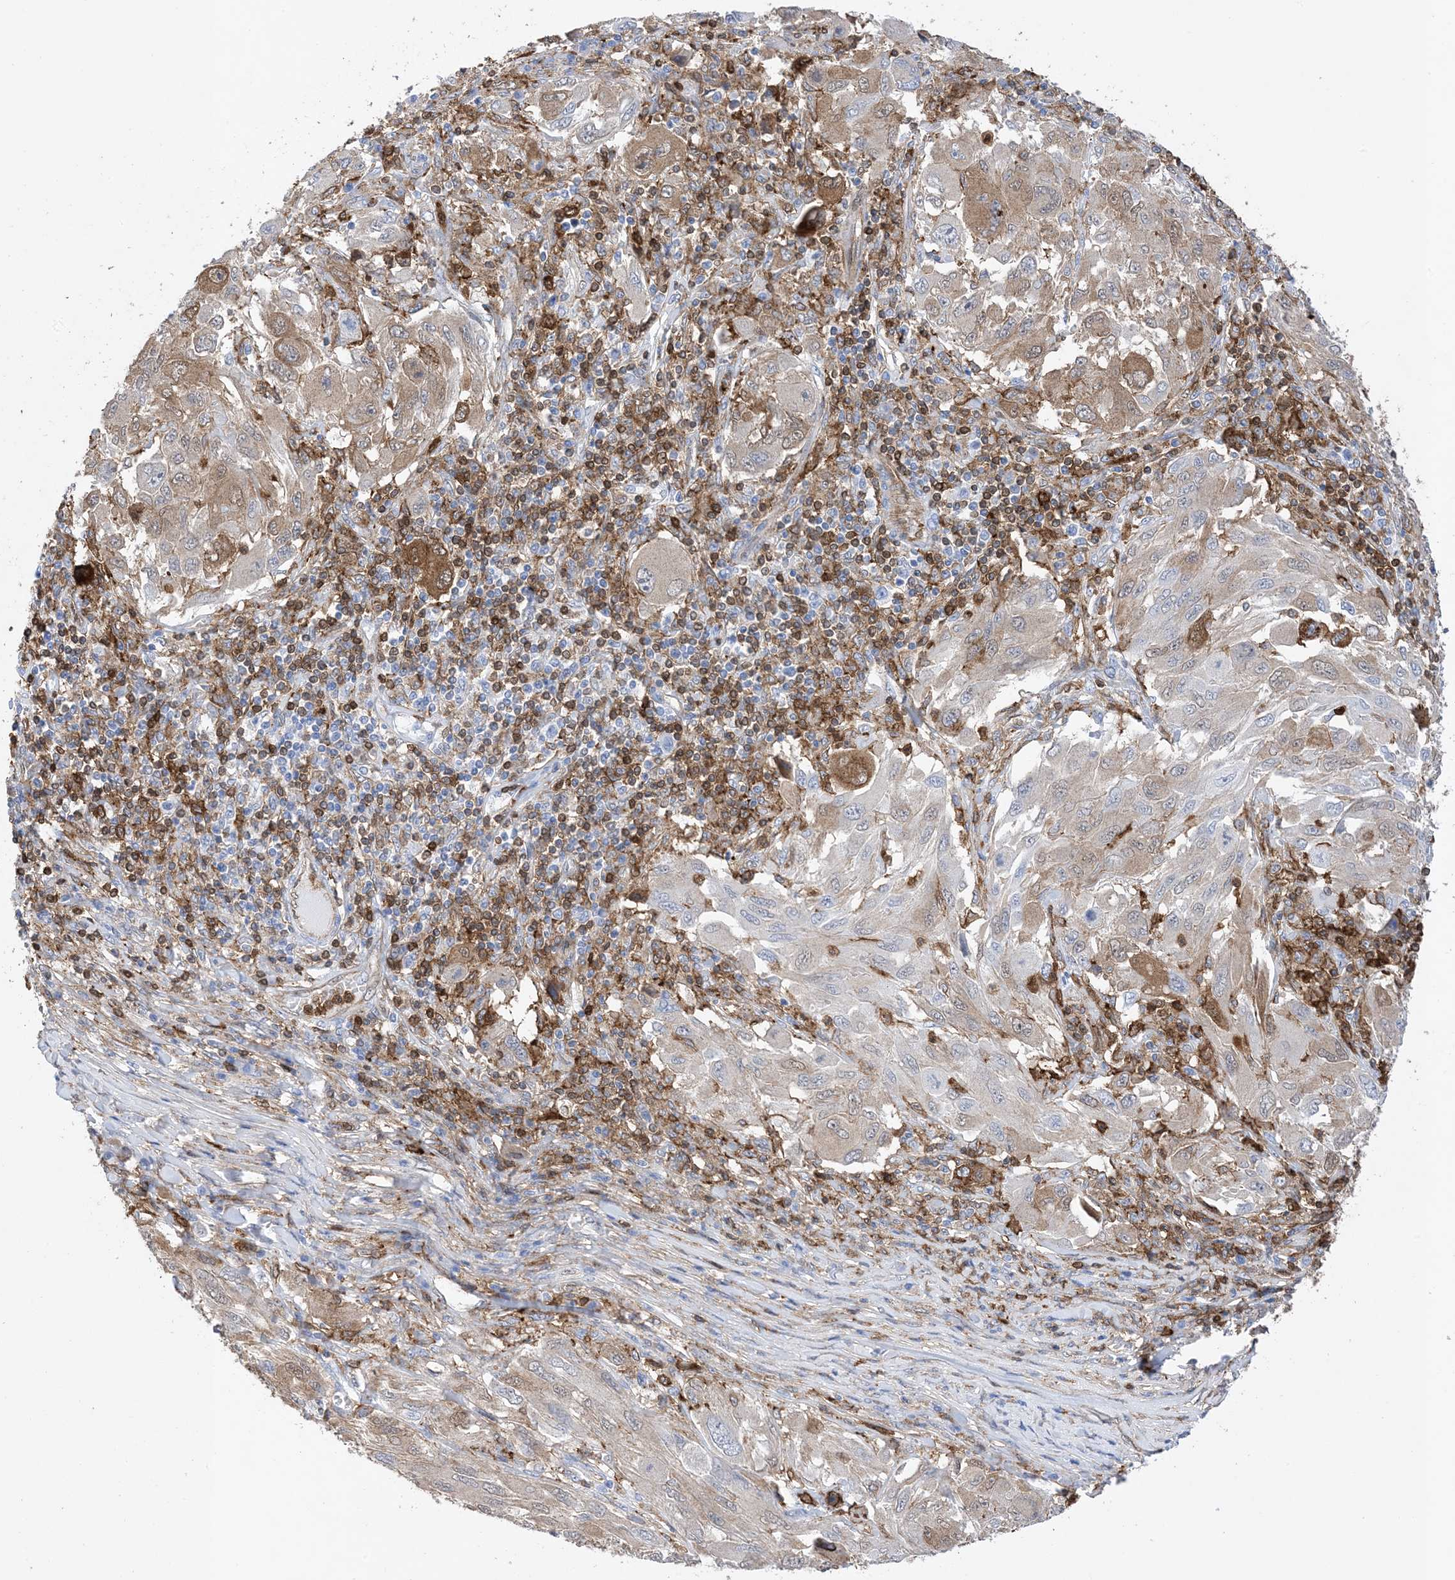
{"staining": {"intensity": "moderate", "quantity": "<25%", "location": "cytoplasmic/membranous"}, "tissue": "melanoma", "cell_type": "Tumor cells", "image_type": "cancer", "snomed": [{"axis": "morphology", "description": "Malignant melanoma, NOS"}, {"axis": "topography", "description": "Skin"}], "caption": "Tumor cells display low levels of moderate cytoplasmic/membranous positivity in about <25% of cells in malignant melanoma.", "gene": "ANXA1", "patient": {"sex": "female", "age": 91}}